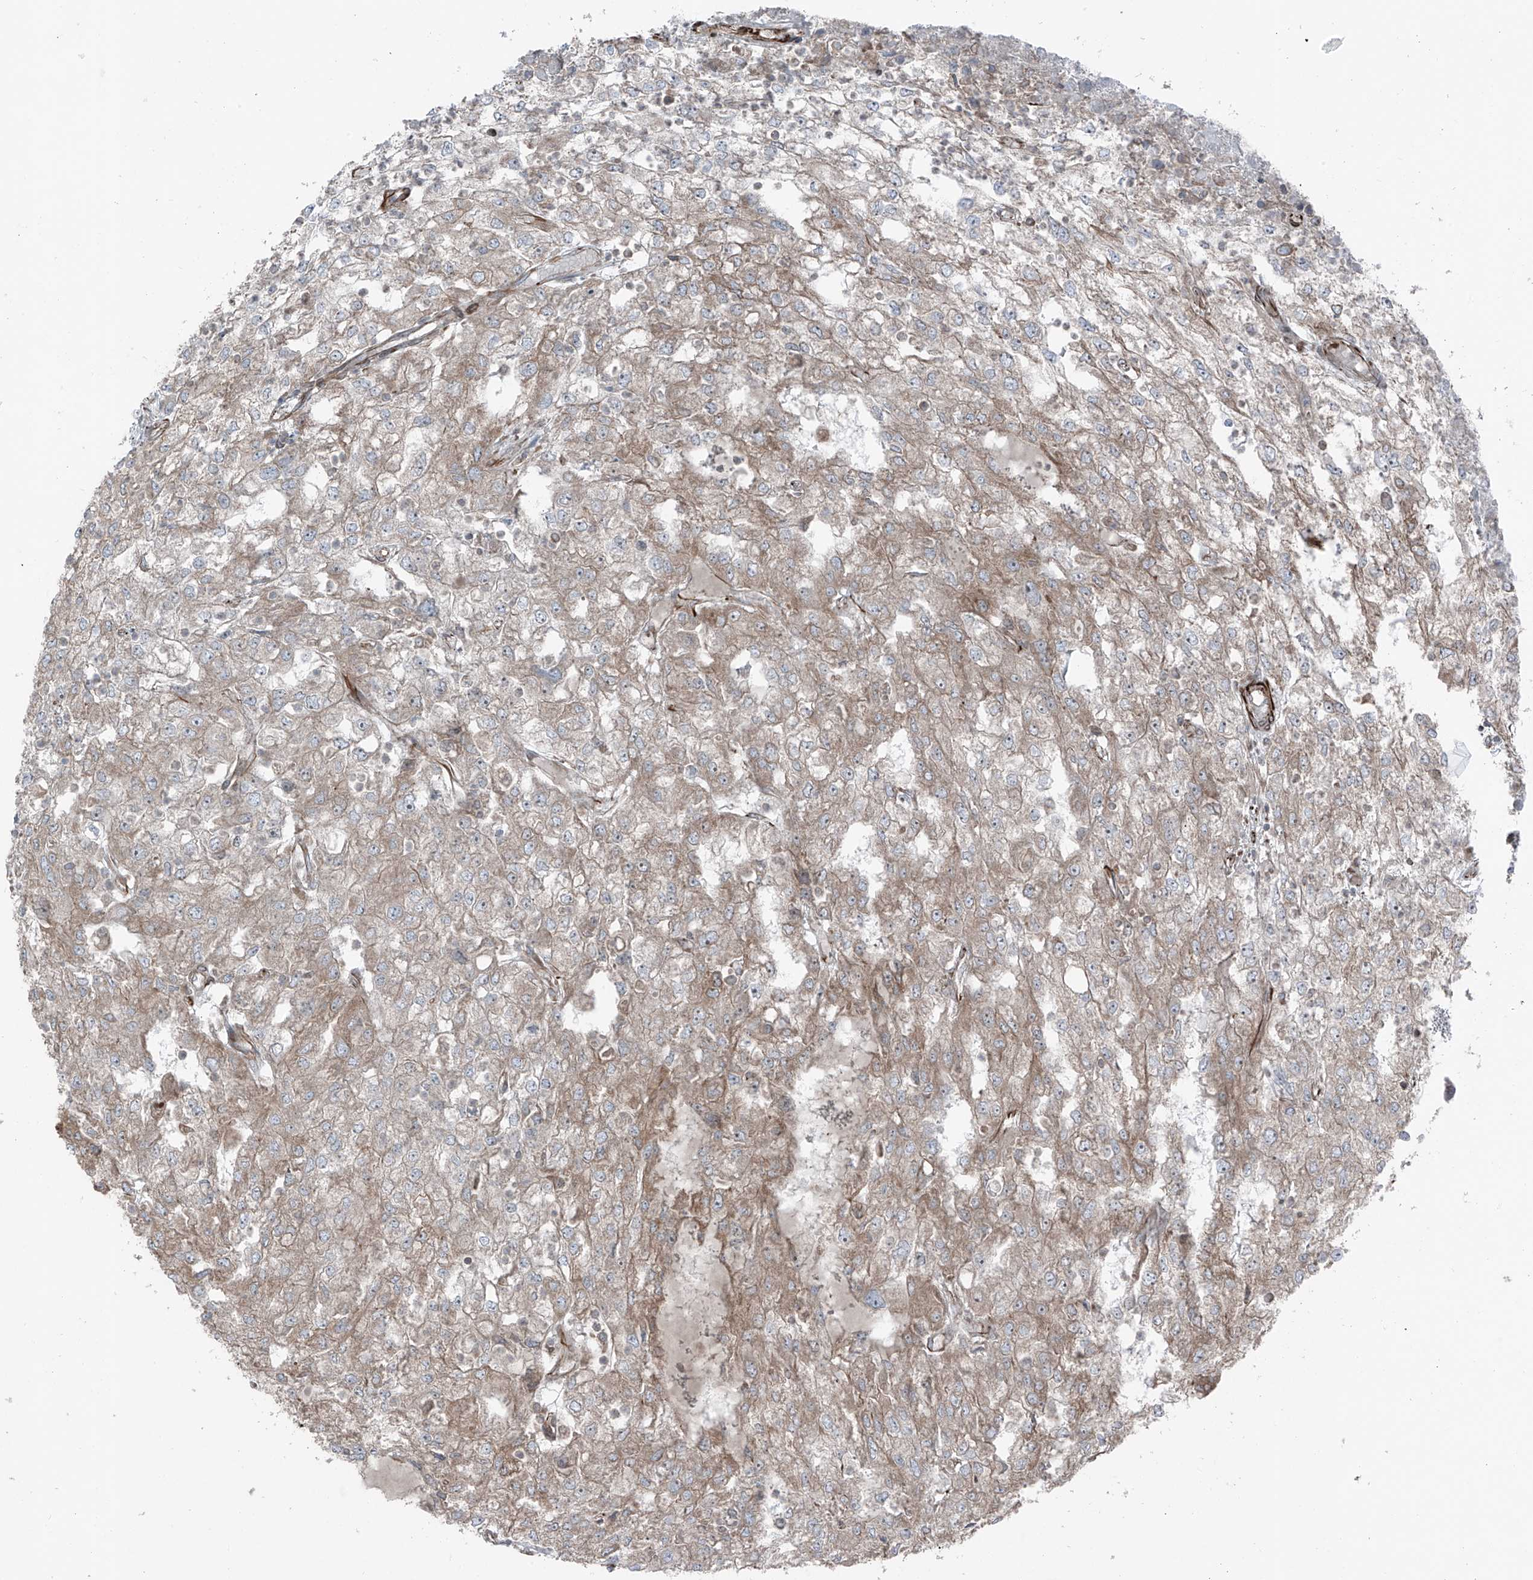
{"staining": {"intensity": "weak", "quantity": ">75%", "location": "cytoplasmic/membranous"}, "tissue": "renal cancer", "cell_type": "Tumor cells", "image_type": "cancer", "snomed": [{"axis": "morphology", "description": "Adenocarcinoma, NOS"}, {"axis": "topography", "description": "Kidney"}], "caption": "Brown immunohistochemical staining in renal cancer (adenocarcinoma) demonstrates weak cytoplasmic/membranous positivity in about >75% of tumor cells.", "gene": "ERLEC1", "patient": {"sex": "female", "age": 54}}